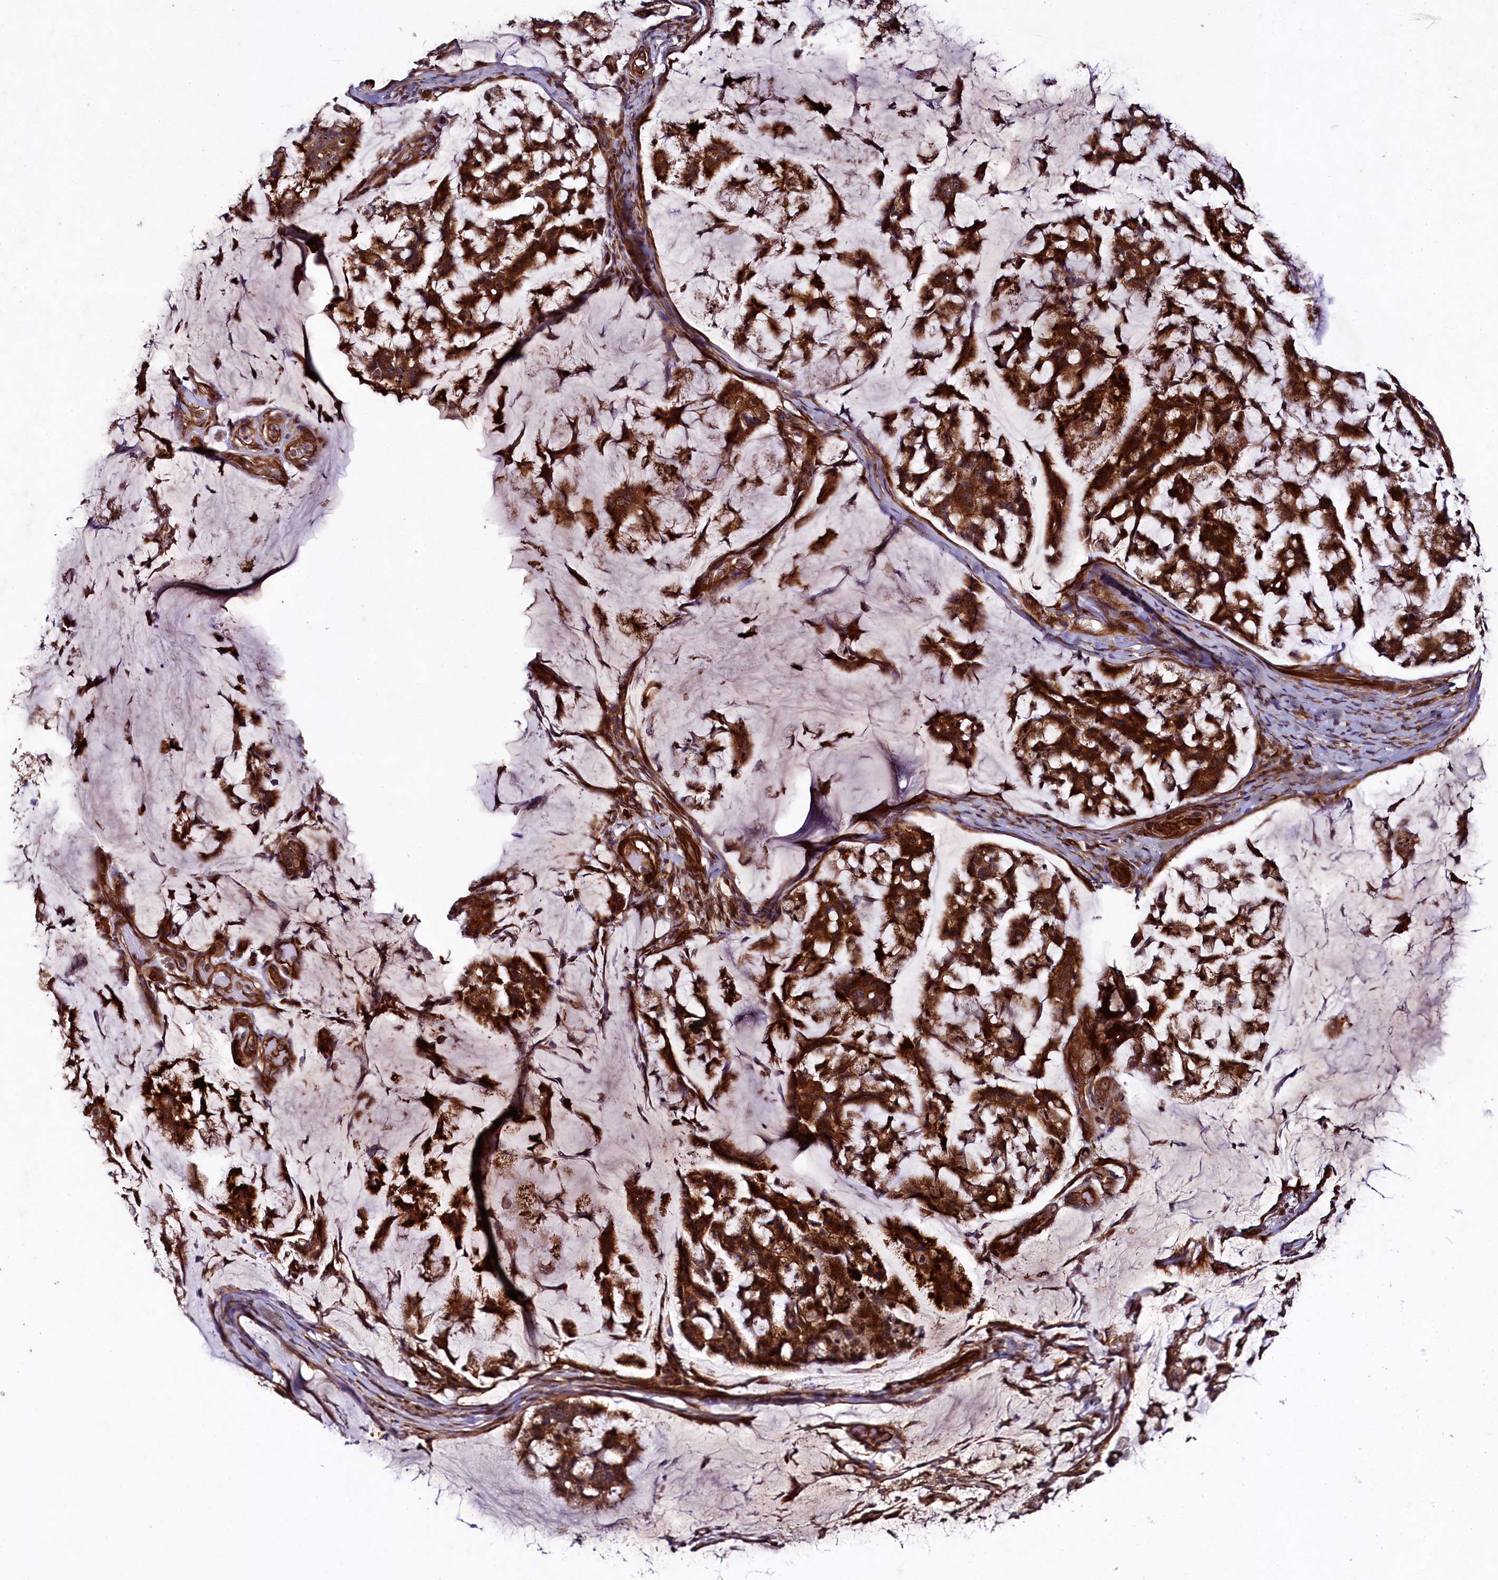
{"staining": {"intensity": "moderate", "quantity": ">75%", "location": "cytoplasmic/membranous"}, "tissue": "stomach cancer", "cell_type": "Tumor cells", "image_type": "cancer", "snomed": [{"axis": "morphology", "description": "Adenocarcinoma, NOS"}, {"axis": "topography", "description": "Stomach, lower"}], "caption": "The histopathology image demonstrates staining of stomach cancer (adenocarcinoma), revealing moderate cytoplasmic/membranous protein staining (brown color) within tumor cells. (IHC, brightfield microscopy, high magnification).", "gene": "CCDC102A", "patient": {"sex": "male", "age": 67}}